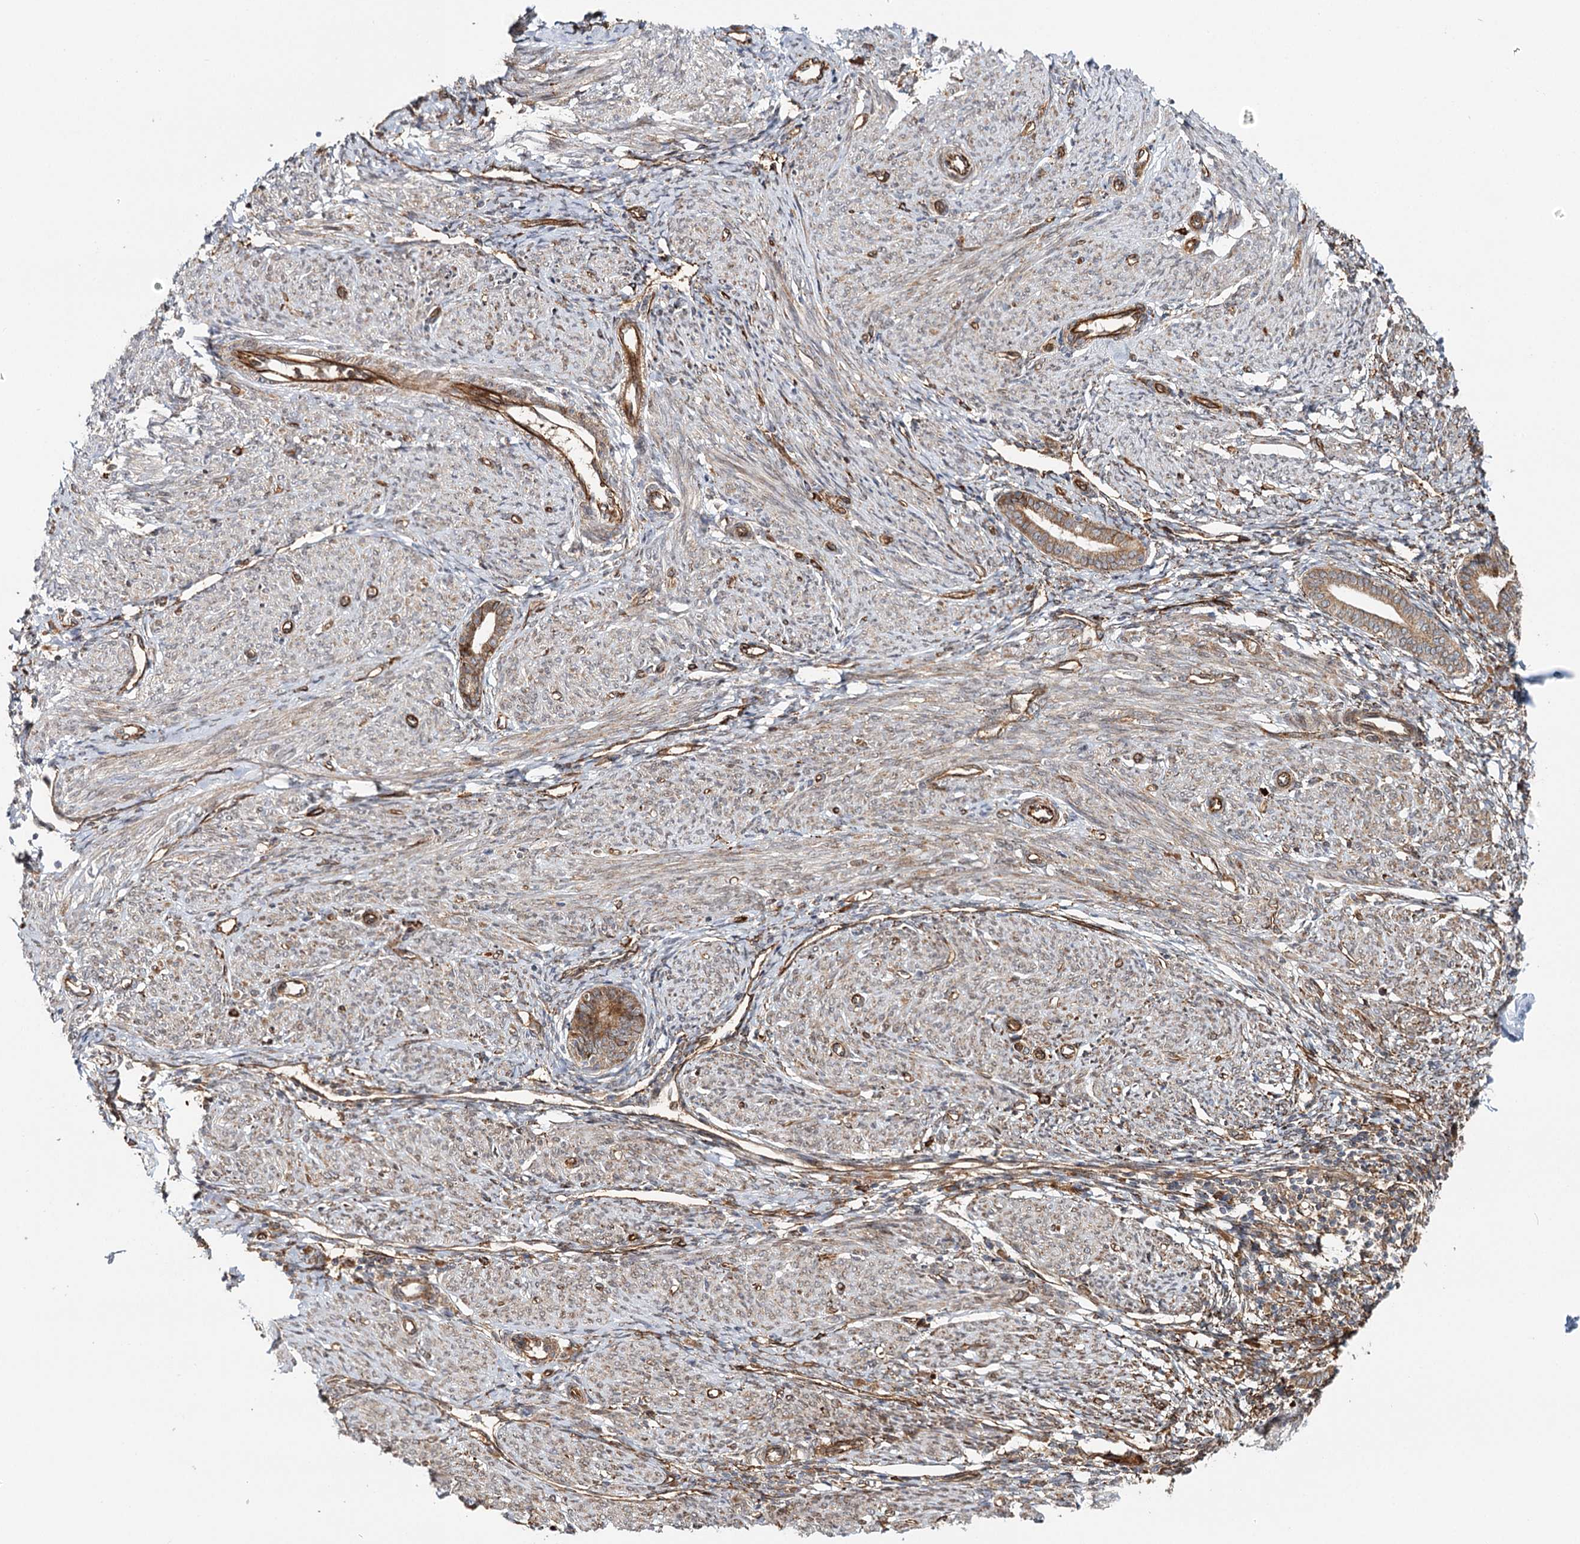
{"staining": {"intensity": "moderate", "quantity": "25%-75%", "location": "cytoplasmic/membranous"}, "tissue": "endometrium", "cell_type": "Cells in endometrial stroma", "image_type": "normal", "snomed": [{"axis": "morphology", "description": "Normal tissue, NOS"}, {"axis": "topography", "description": "Endometrium"}], "caption": "Endometrium stained with IHC reveals moderate cytoplasmic/membranous expression in approximately 25%-75% of cells in endometrial stroma. (DAB IHC with brightfield microscopy, high magnification).", "gene": "MKNK1", "patient": {"sex": "female", "age": 72}}